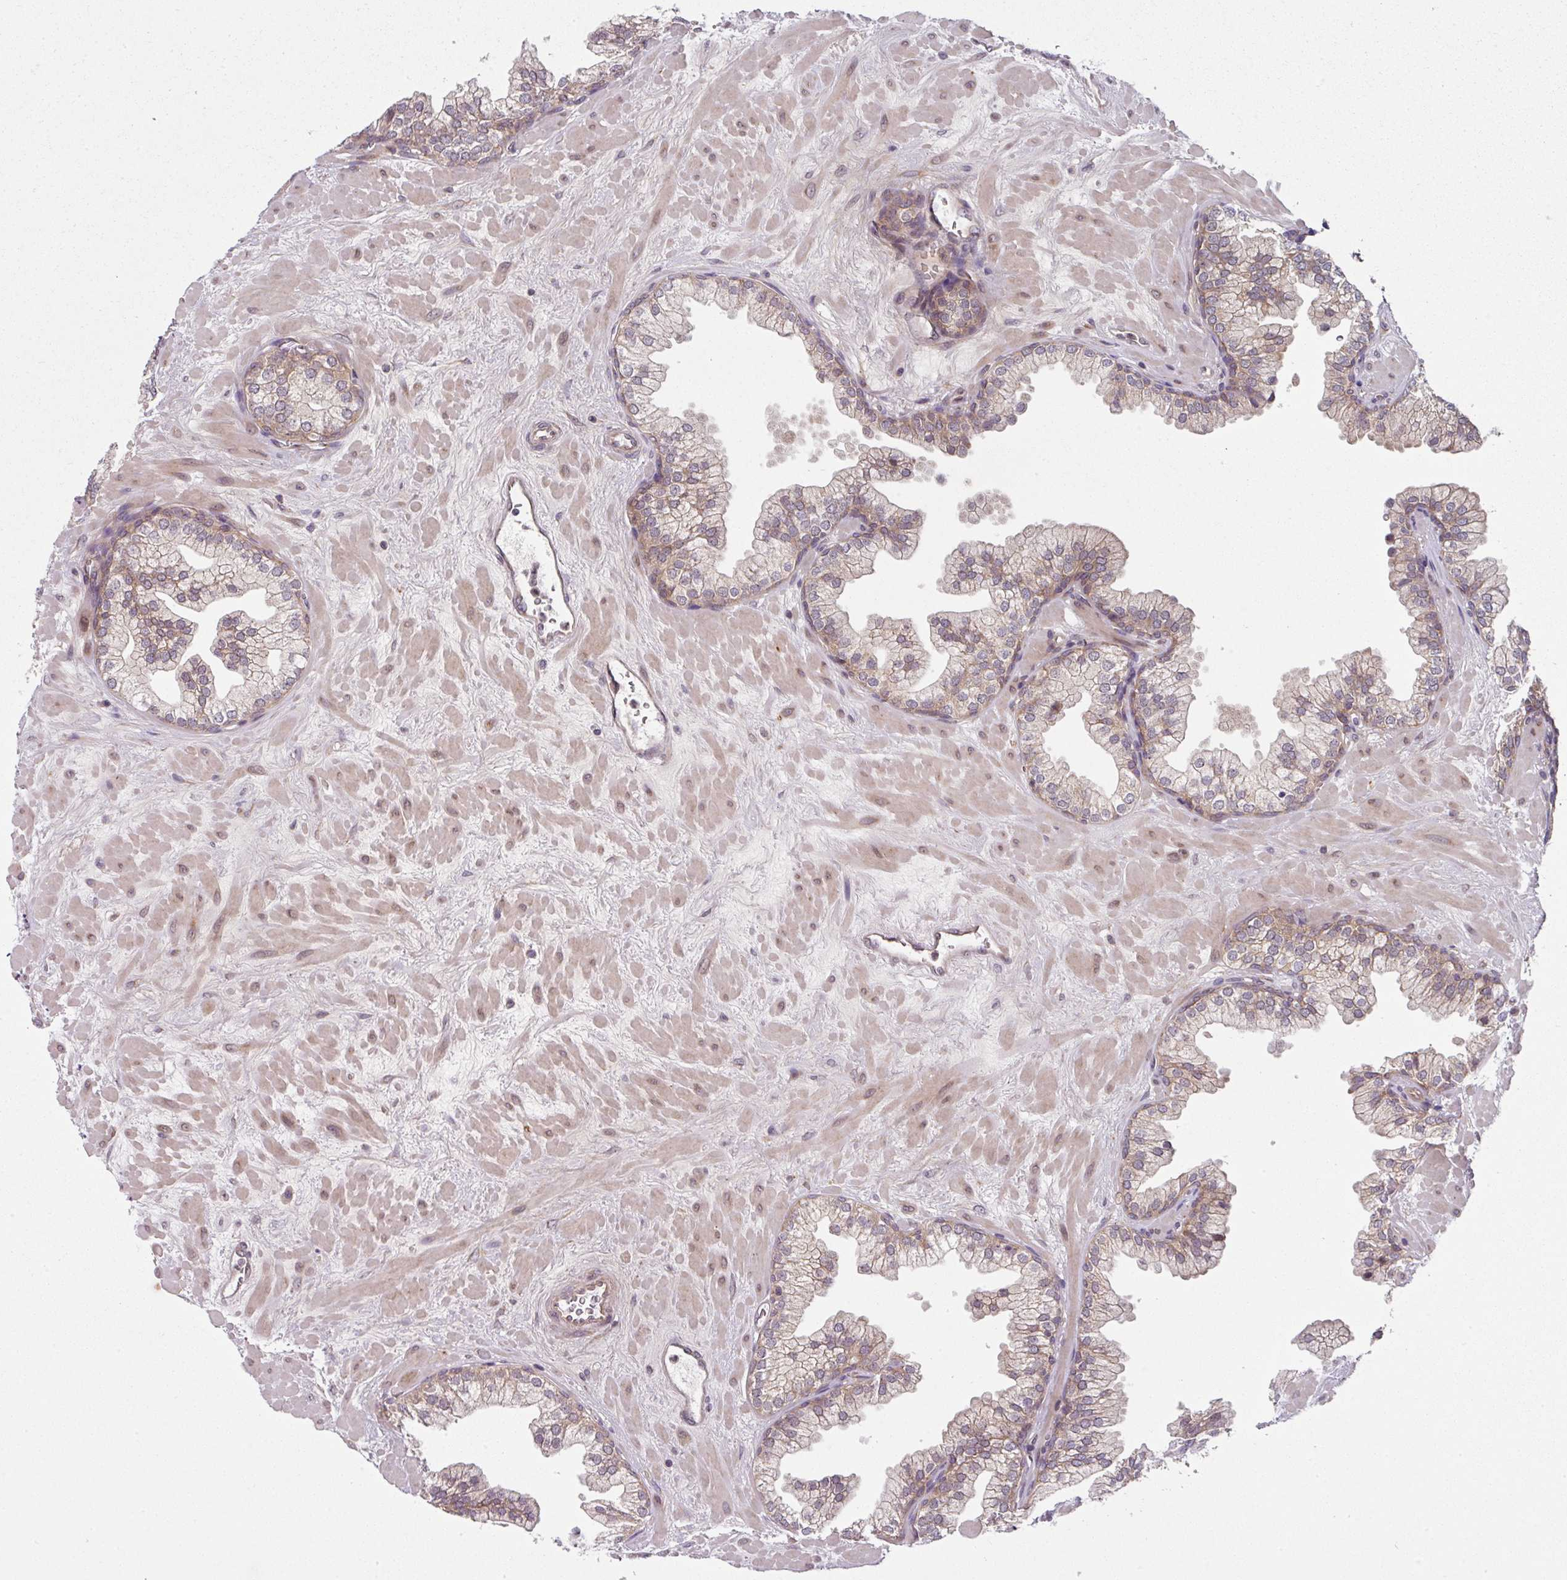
{"staining": {"intensity": "weak", "quantity": "25%-75%", "location": "cytoplasmic/membranous"}, "tissue": "prostate", "cell_type": "Glandular cells", "image_type": "normal", "snomed": [{"axis": "morphology", "description": "Normal tissue, NOS"}, {"axis": "topography", "description": "Prostate"}, {"axis": "topography", "description": "Peripheral nerve tissue"}], "caption": "A brown stain highlights weak cytoplasmic/membranous positivity of a protein in glandular cells of unremarkable human prostate.", "gene": "CAMLG", "patient": {"sex": "male", "age": 61}}